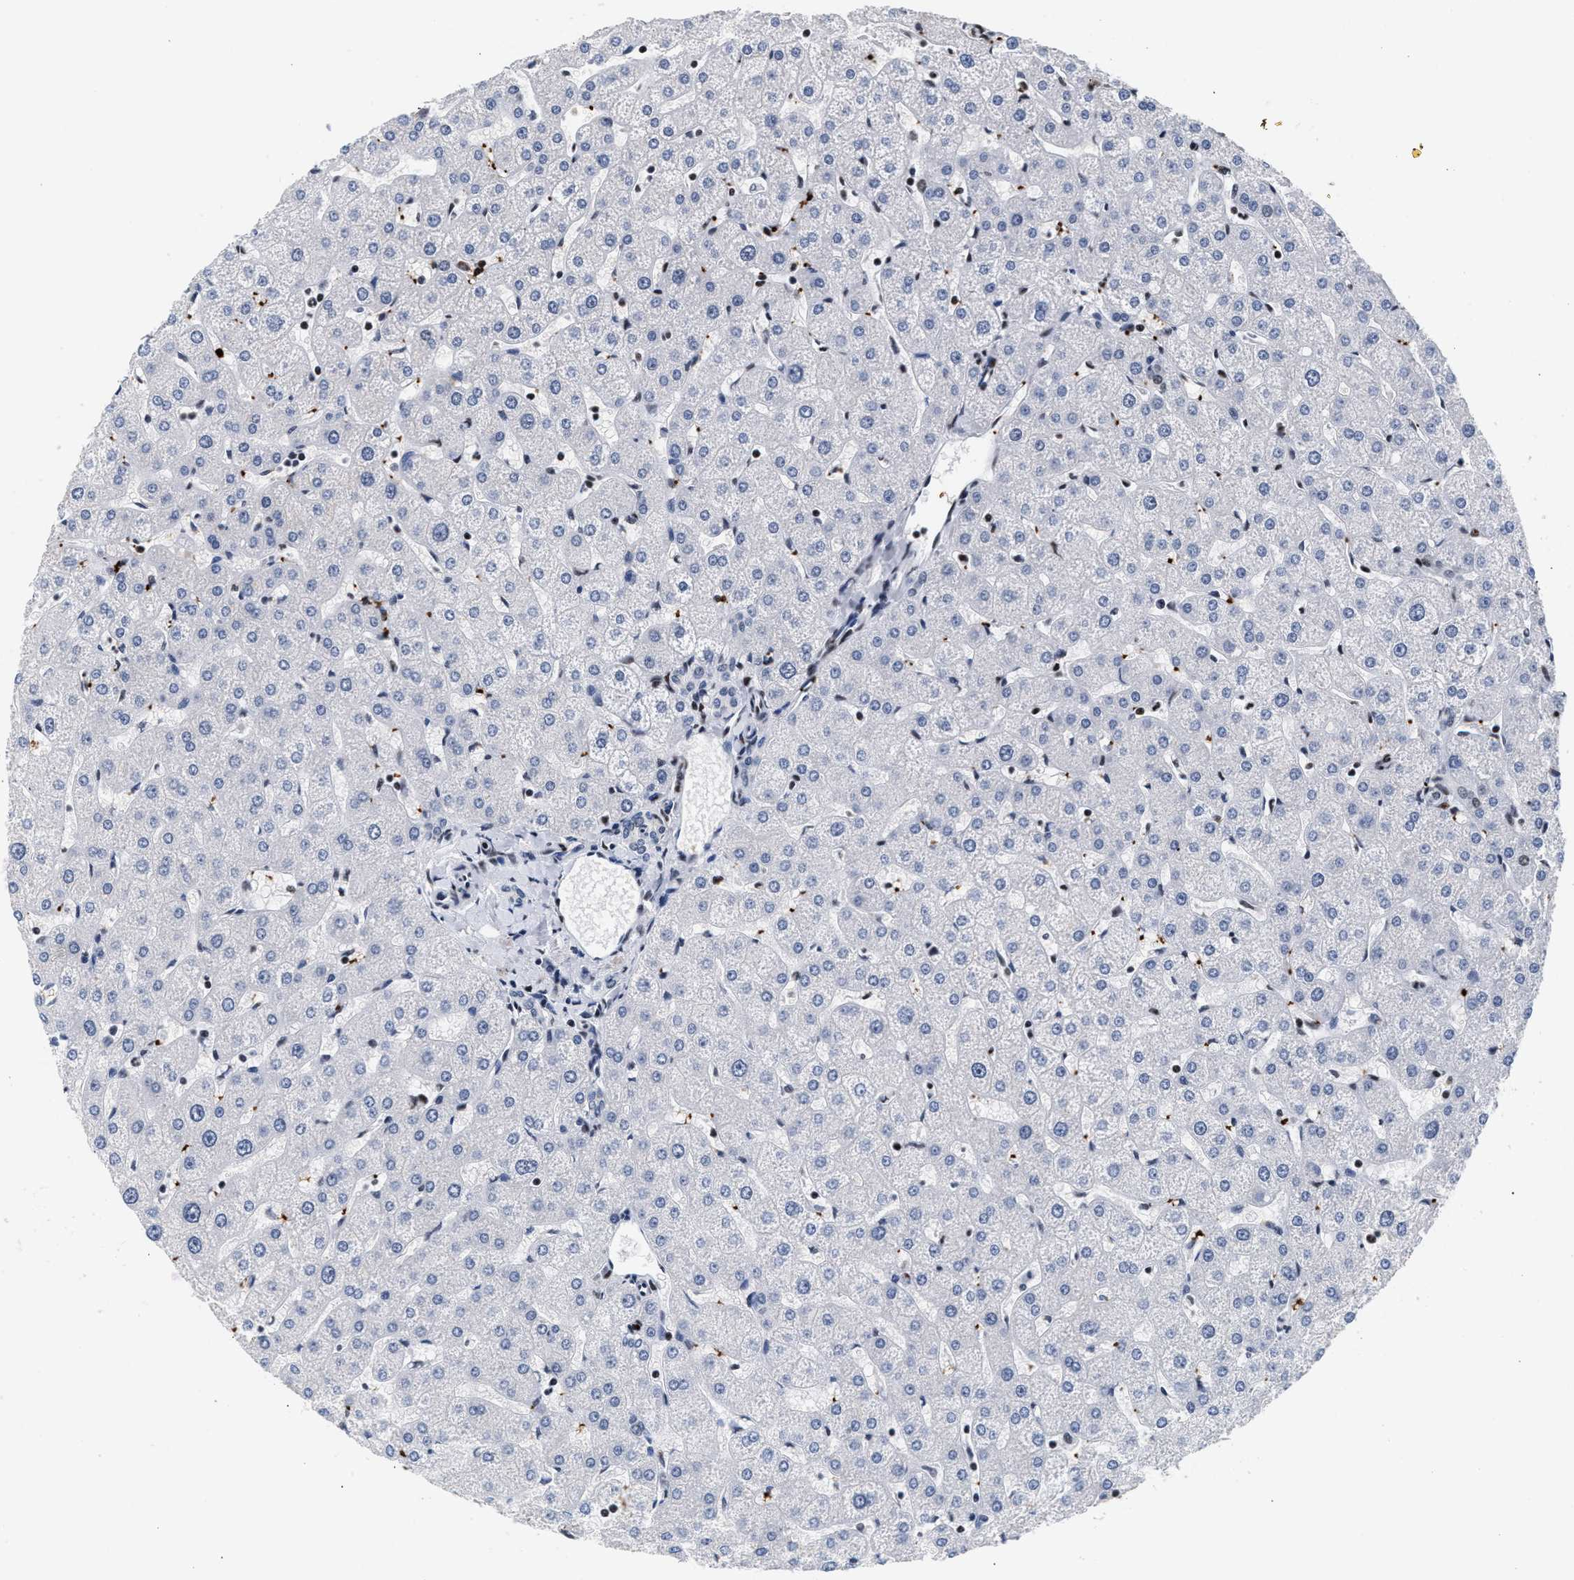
{"staining": {"intensity": "negative", "quantity": "none", "location": "none"}, "tissue": "liver", "cell_type": "Cholangiocytes", "image_type": "normal", "snomed": [{"axis": "morphology", "description": "Normal tissue, NOS"}, {"axis": "topography", "description": "Liver"}], "caption": "A high-resolution histopathology image shows immunohistochemistry staining of normal liver, which reveals no significant staining in cholangiocytes.", "gene": "RAD21", "patient": {"sex": "male", "age": 67}}